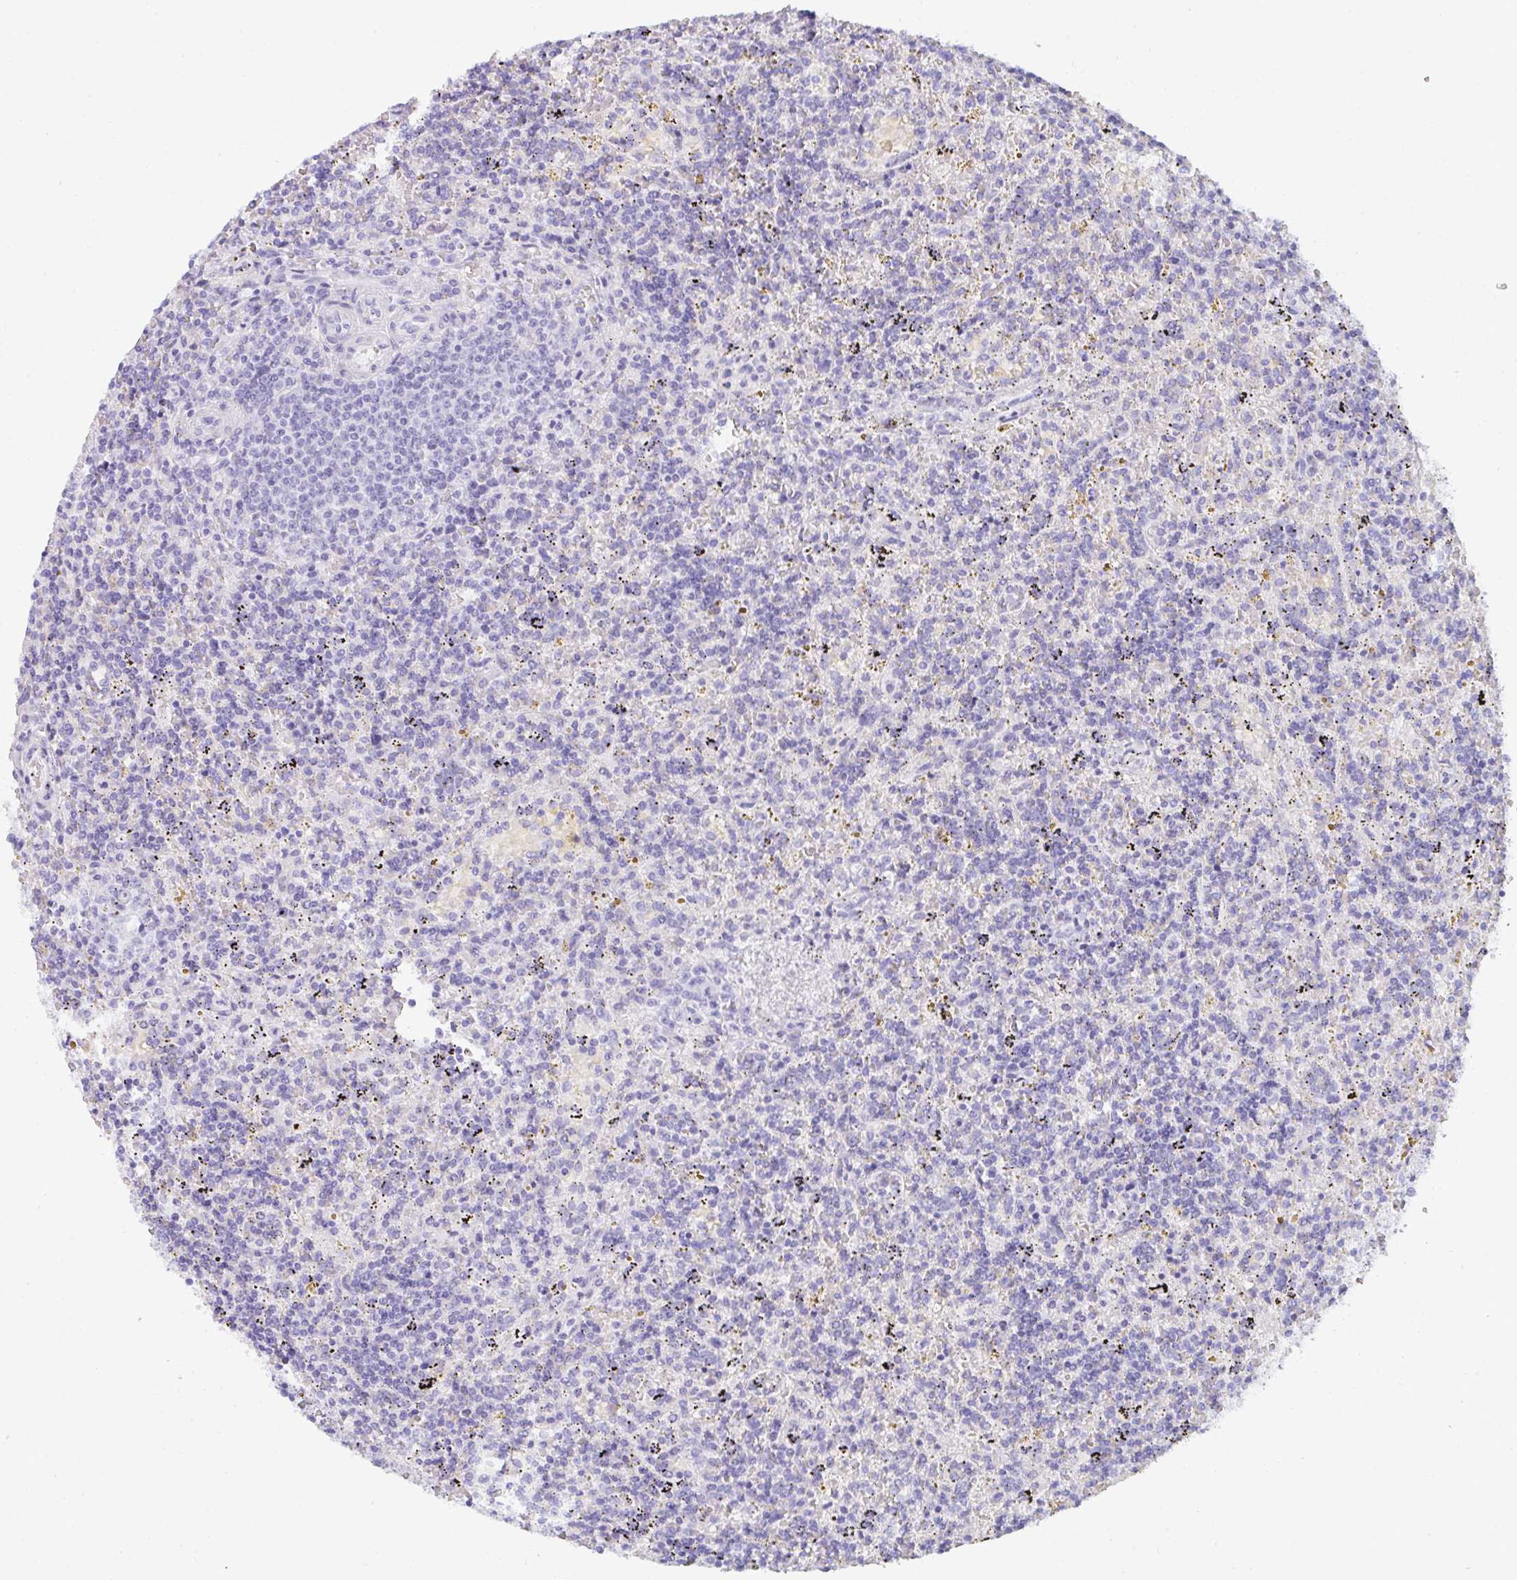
{"staining": {"intensity": "negative", "quantity": "none", "location": "none"}, "tissue": "lymphoma", "cell_type": "Tumor cells", "image_type": "cancer", "snomed": [{"axis": "morphology", "description": "Malignant lymphoma, non-Hodgkin's type, Low grade"}, {"axis": "topography", "description": "Spleen"}], "caption": "DAB (3,3'-diaminobenzidine) immunohistochemical staining of human malignant lymphoma, non-Hodgkin's type (low-grade) shows no significant staining in tumor cells. (DAB (3,3'-diaminobenzidine) immunohistochemistry (IHC) with hematoxylin counter stain).", "gene": "PRND", "patient": {"sex": "male", "age": 67}}